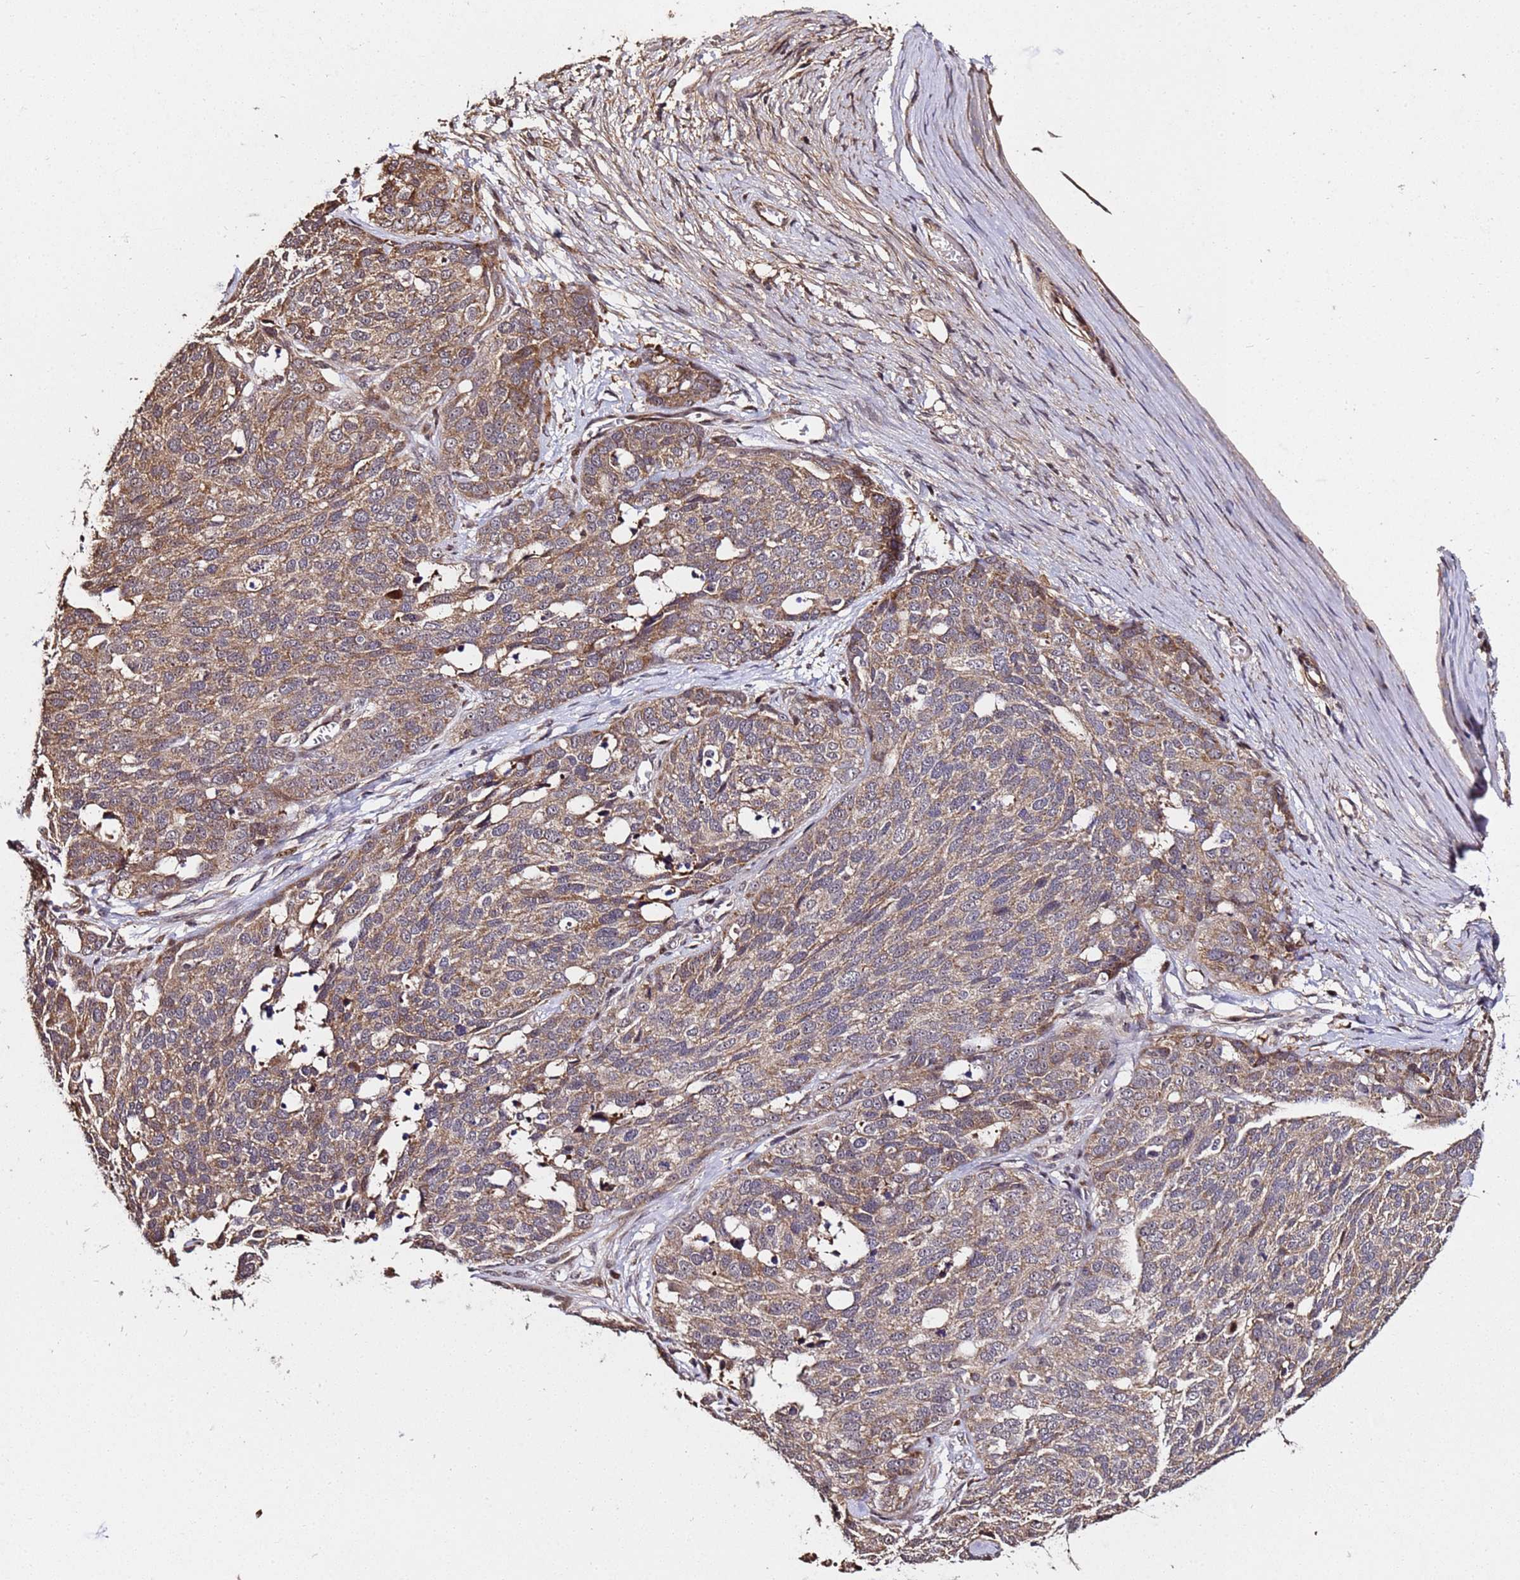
{"staining": {"intensity": "moderate", "quantity": ">75%", "location": "cytoplasmic/membranous"}, "tissue": "ovarian cancer", "cell_type": "Tumor cells", "image_type": "cancer", "snomed": [{"axis": "morphology", "description": "Cystadenocarcinoma, serous, NOS"}, {"axis": "topography", "description": "Ovary"}], "caption": "The immunohistochemical stain labels moderate cytoplasmic/membranous positivity in tumor cells of ovarian cancer tissue.", "gene": "WNK4", "patient": {"sex": "female", "age": 44}}